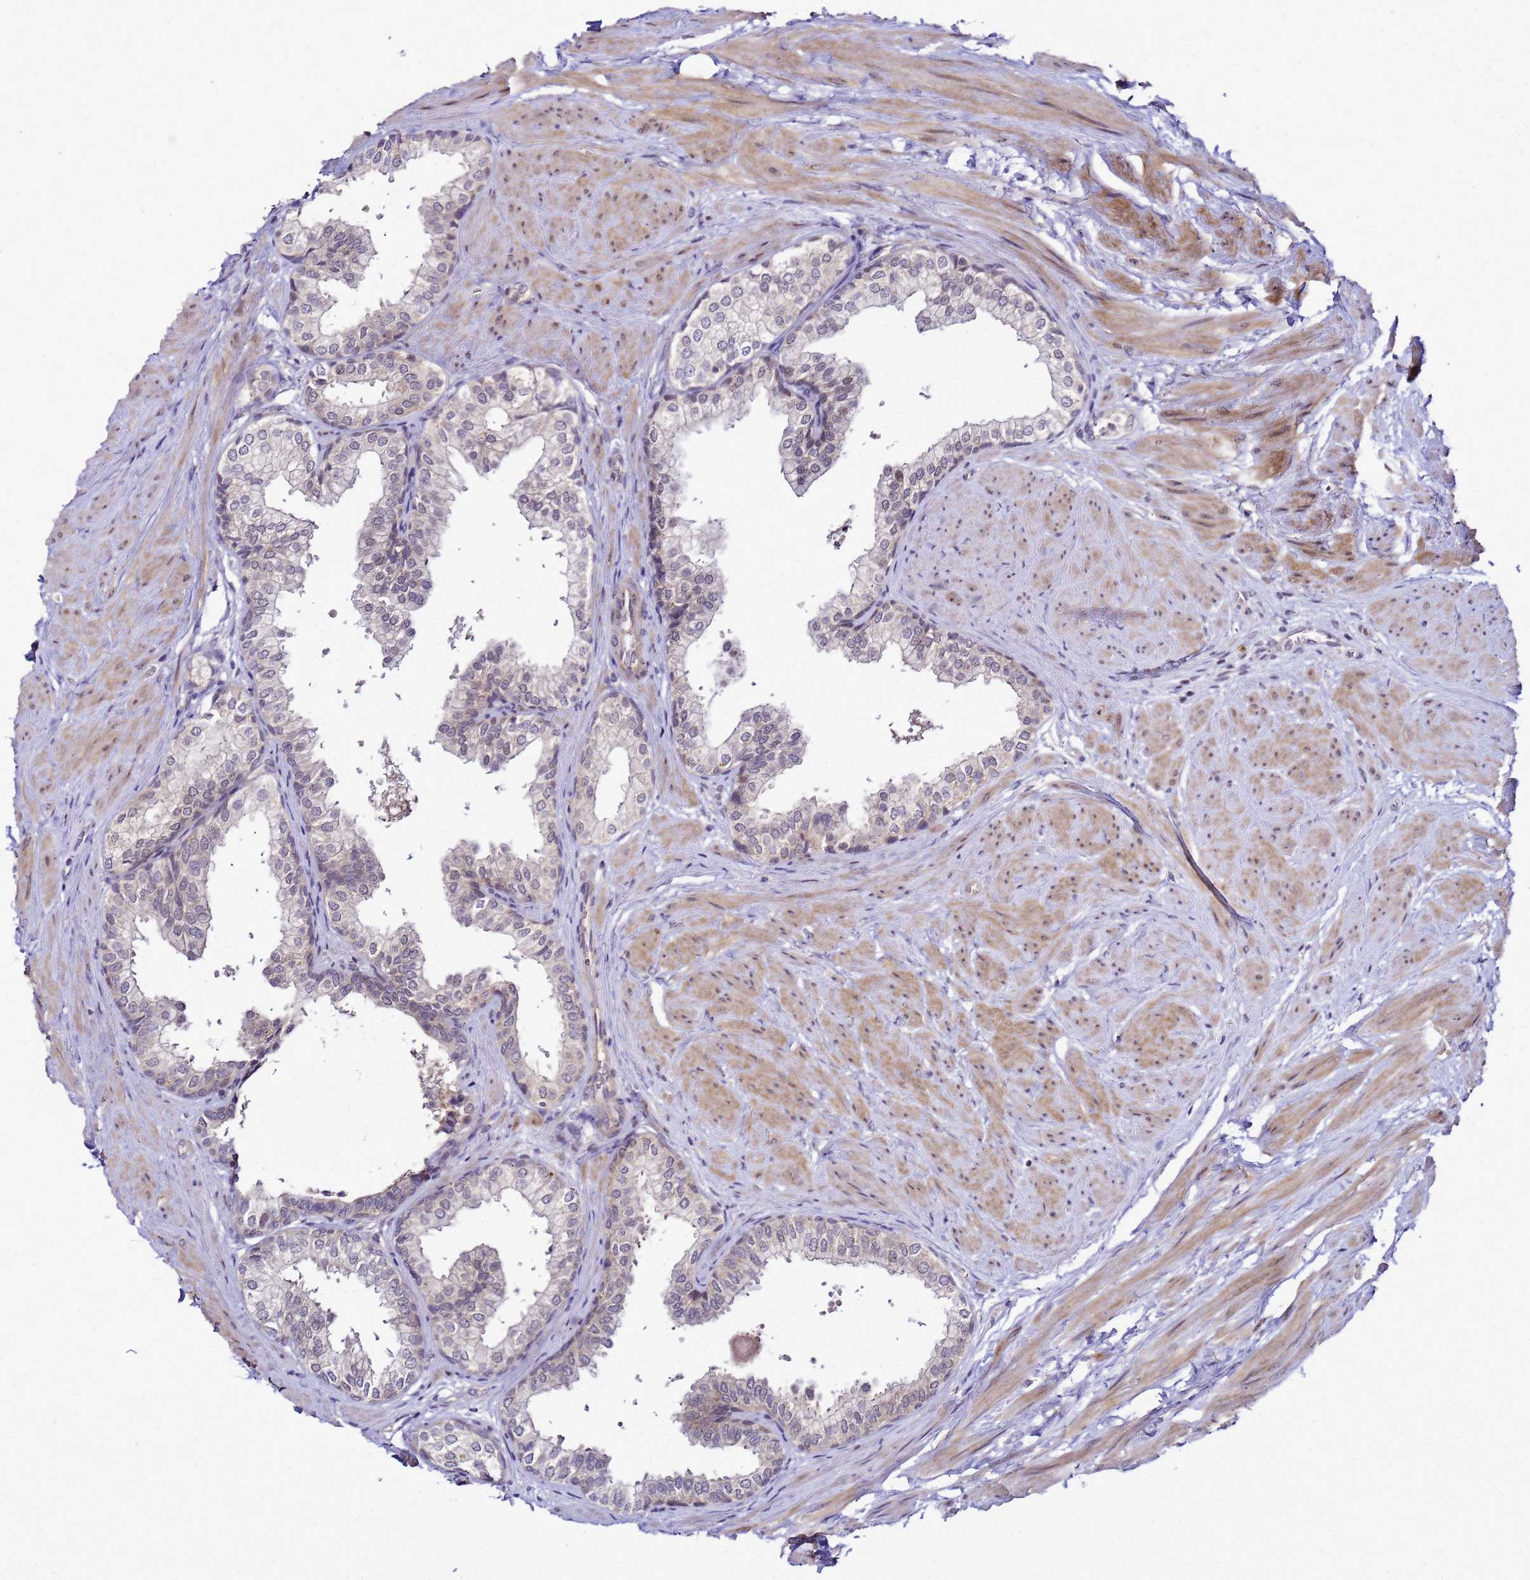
{"staining": {"intensity": "weak", "quantity": "25%-75%", "location": "cytoplasmic/membranous"}, "tissue": "prostate", "cell_type": "Glandular cells", "image_type": "normal", "snomed": [{"axis": "morphology", "description": "Normal tissue, NOS"}, {"axis": "topography", "description": "Prostate"}], "caption": "Immunohistochemistry histopathology image of unremarkable prostate: prostate stained using IHC displays low levels of weak protein expression localized specifically in the cytoplasmic/membranous of glandular cells, appearing as a cytoplasmic/membranous brown color.", "gene": "SAT1", "patient": {"sex": "male", "age": 48}}